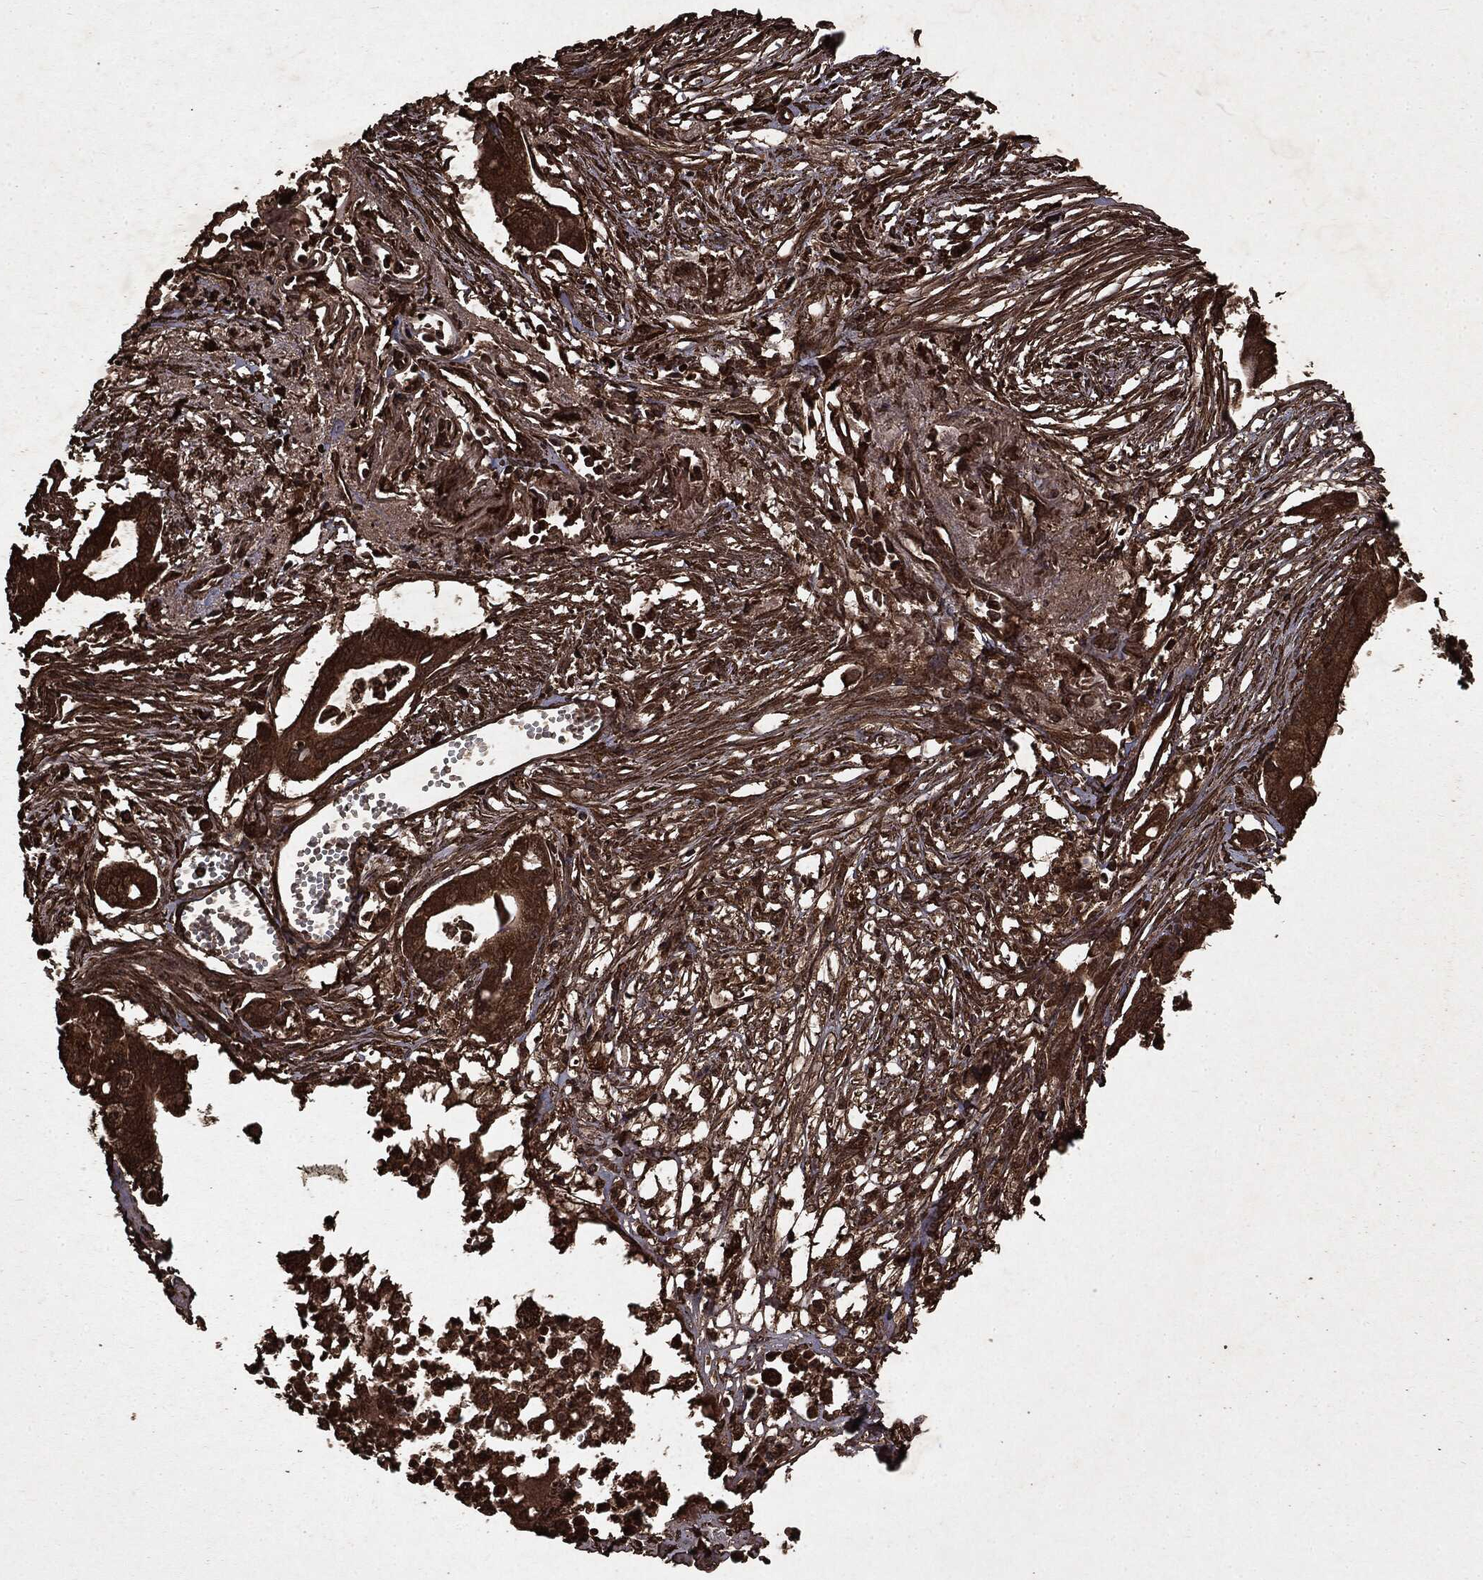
{"staining": {"intensity": "strong", "quantity": ">75%", "location": "cytoplasmic/membranous"}, "tissue": "pancreatic cancer", "cell_type": "Tumor cells", "image_type": "cancer", "snomed": [{"axis": "morphology", "description": "Normal tissue, NOS"}, {"axis": "morphology", "description": "Adenocarcinoma, NOS"}, {"axis": "topography", "description": "Pancreas"}], "caption": "Pancreatic cancer stained with DAB immunohistochemistry exhibits high levels of strong cytoplasmic/membranous expression in about >75% of tumor cells.", "gene": "ARAF", "patient": {"sex": "female", "age": 58}}